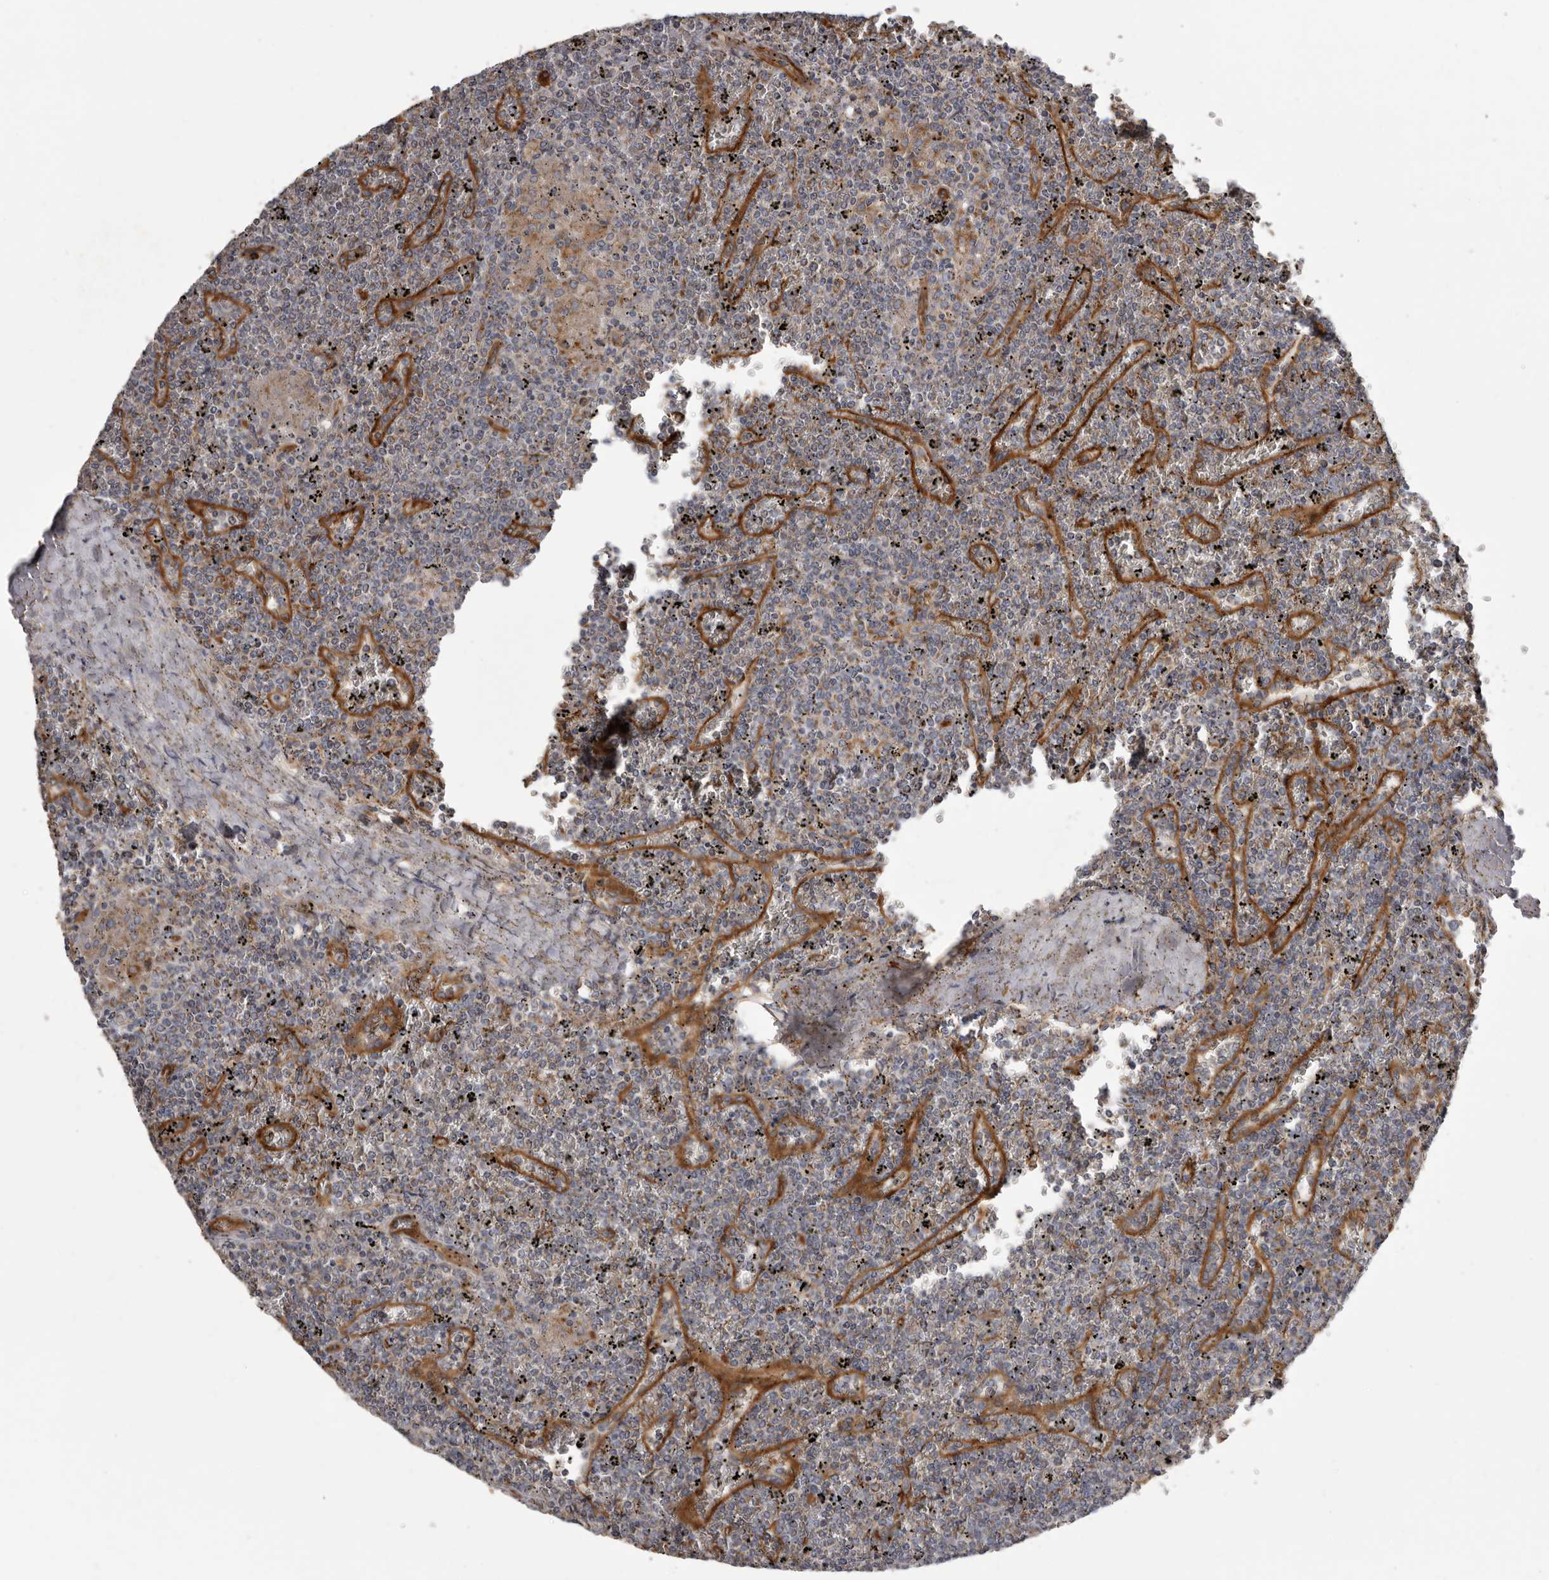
{"staining": {"intensity": "negative", "quantity": "none", "location": "none"}, "tissue": "lymphoma", "cell_type": "Tumor cells", "image_type": "cancer", "snomed": [{"axis": "morphology", "description": "Malignant lymphoma, non-Hodgkin's type, Low grade"}, {"axis": "topography", "description": "Spleen"}], "caption": "IHC histopathology image of lymphoma stained for a protein (brown), which exhibits no positivity in tumor cells.", "gene": "ENAH", "patient": {"sex": "female", "age": 19}}